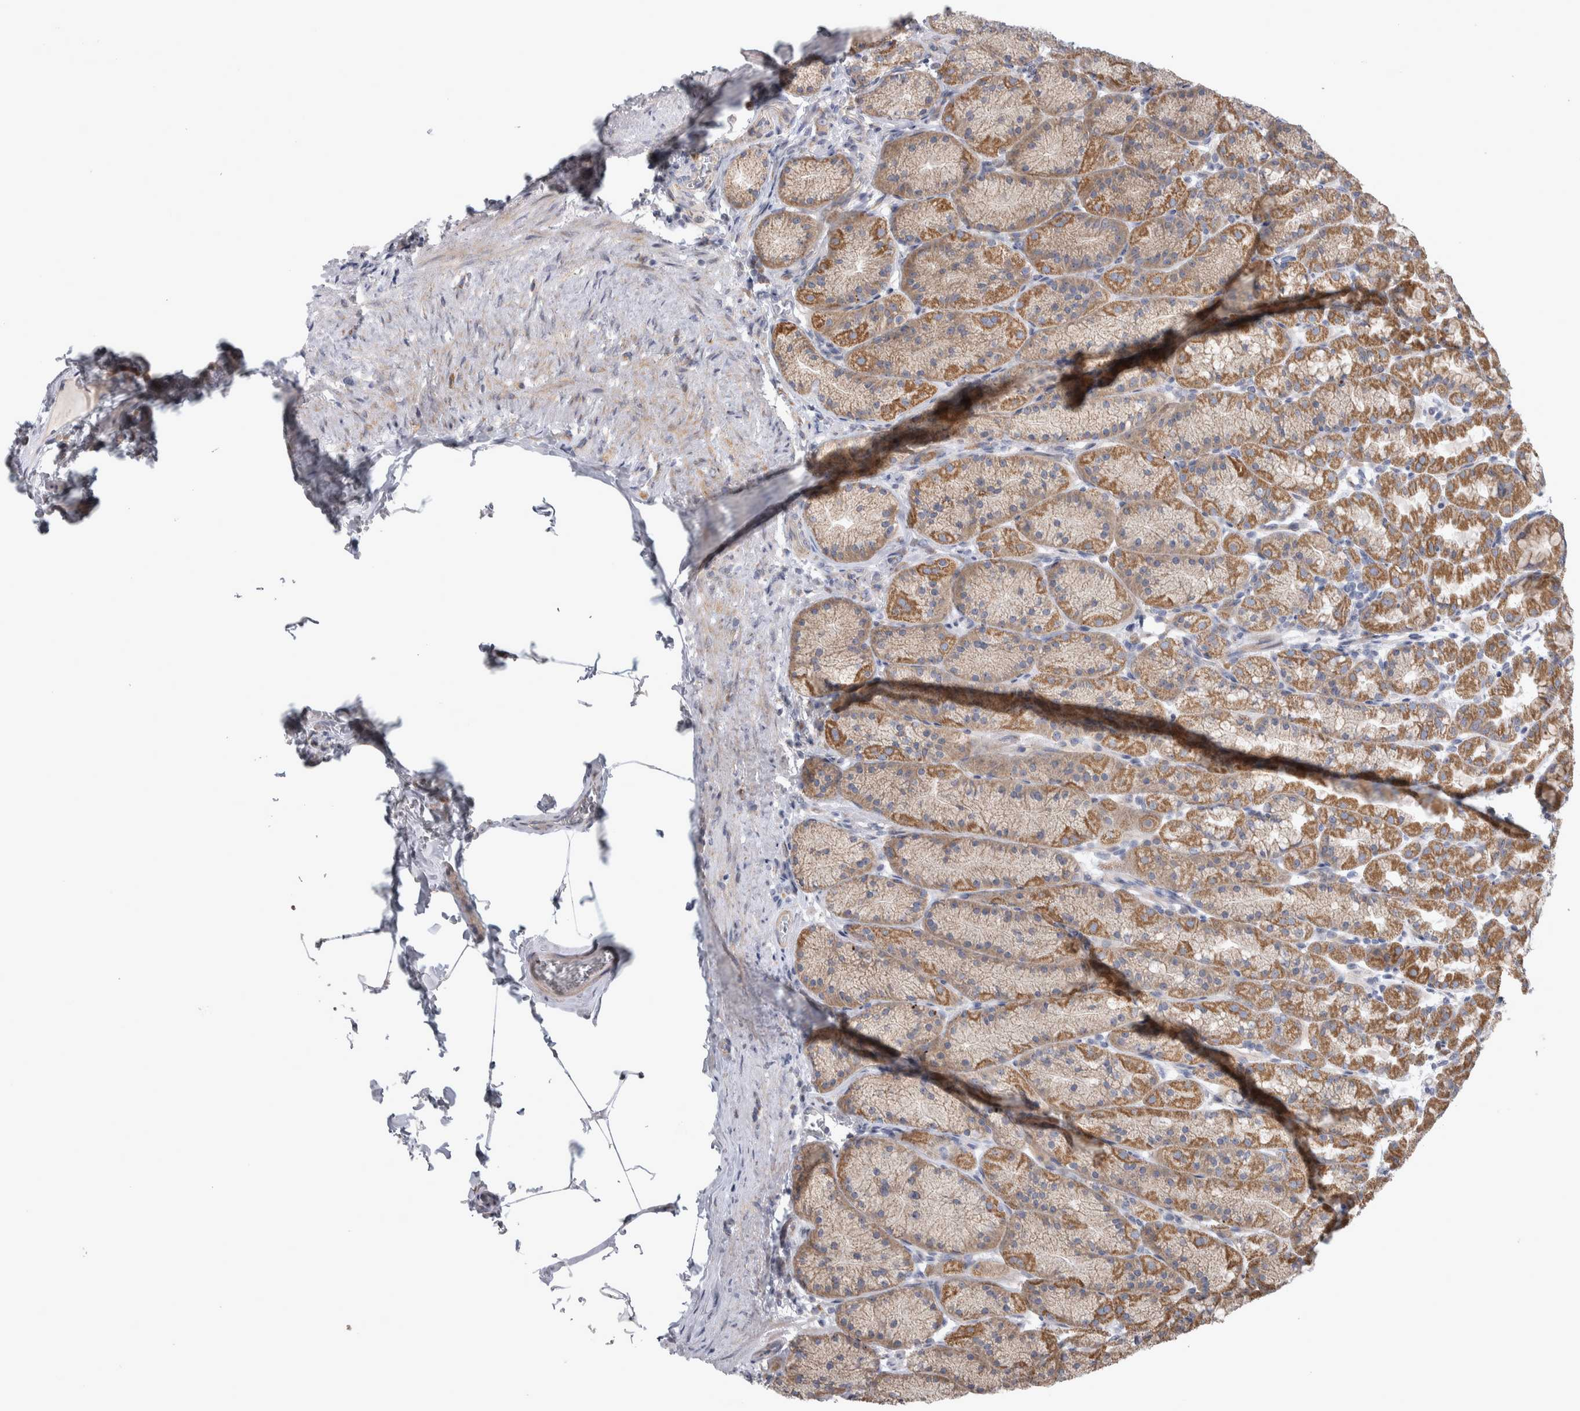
{"staining": {"intensity": "moderate", "quantity": ">75%", "location": "cytoplasmic/membranous"}, "tissue": "stomach", "cell_type": "Glandular cells", "image_type": "normal", "snomed": [{"axis": "morphology", "description": "Normal tissue, NOS"}, {"axis": "topography", "description": "Stomach"}], "caption": "Stomach was stained to show a protein in brown. There is medium levels of moderate cytoplasmic/membranous staining in about >75% of glandular cells. The protein is stained brown, and the nuclei are stained in blue (DAB (3,3'-diaminobenzidine) IHC with brightfield microscopy, high magnification).", "gene": "SCO1", "patient": {"sex": "male", "age": 42}}